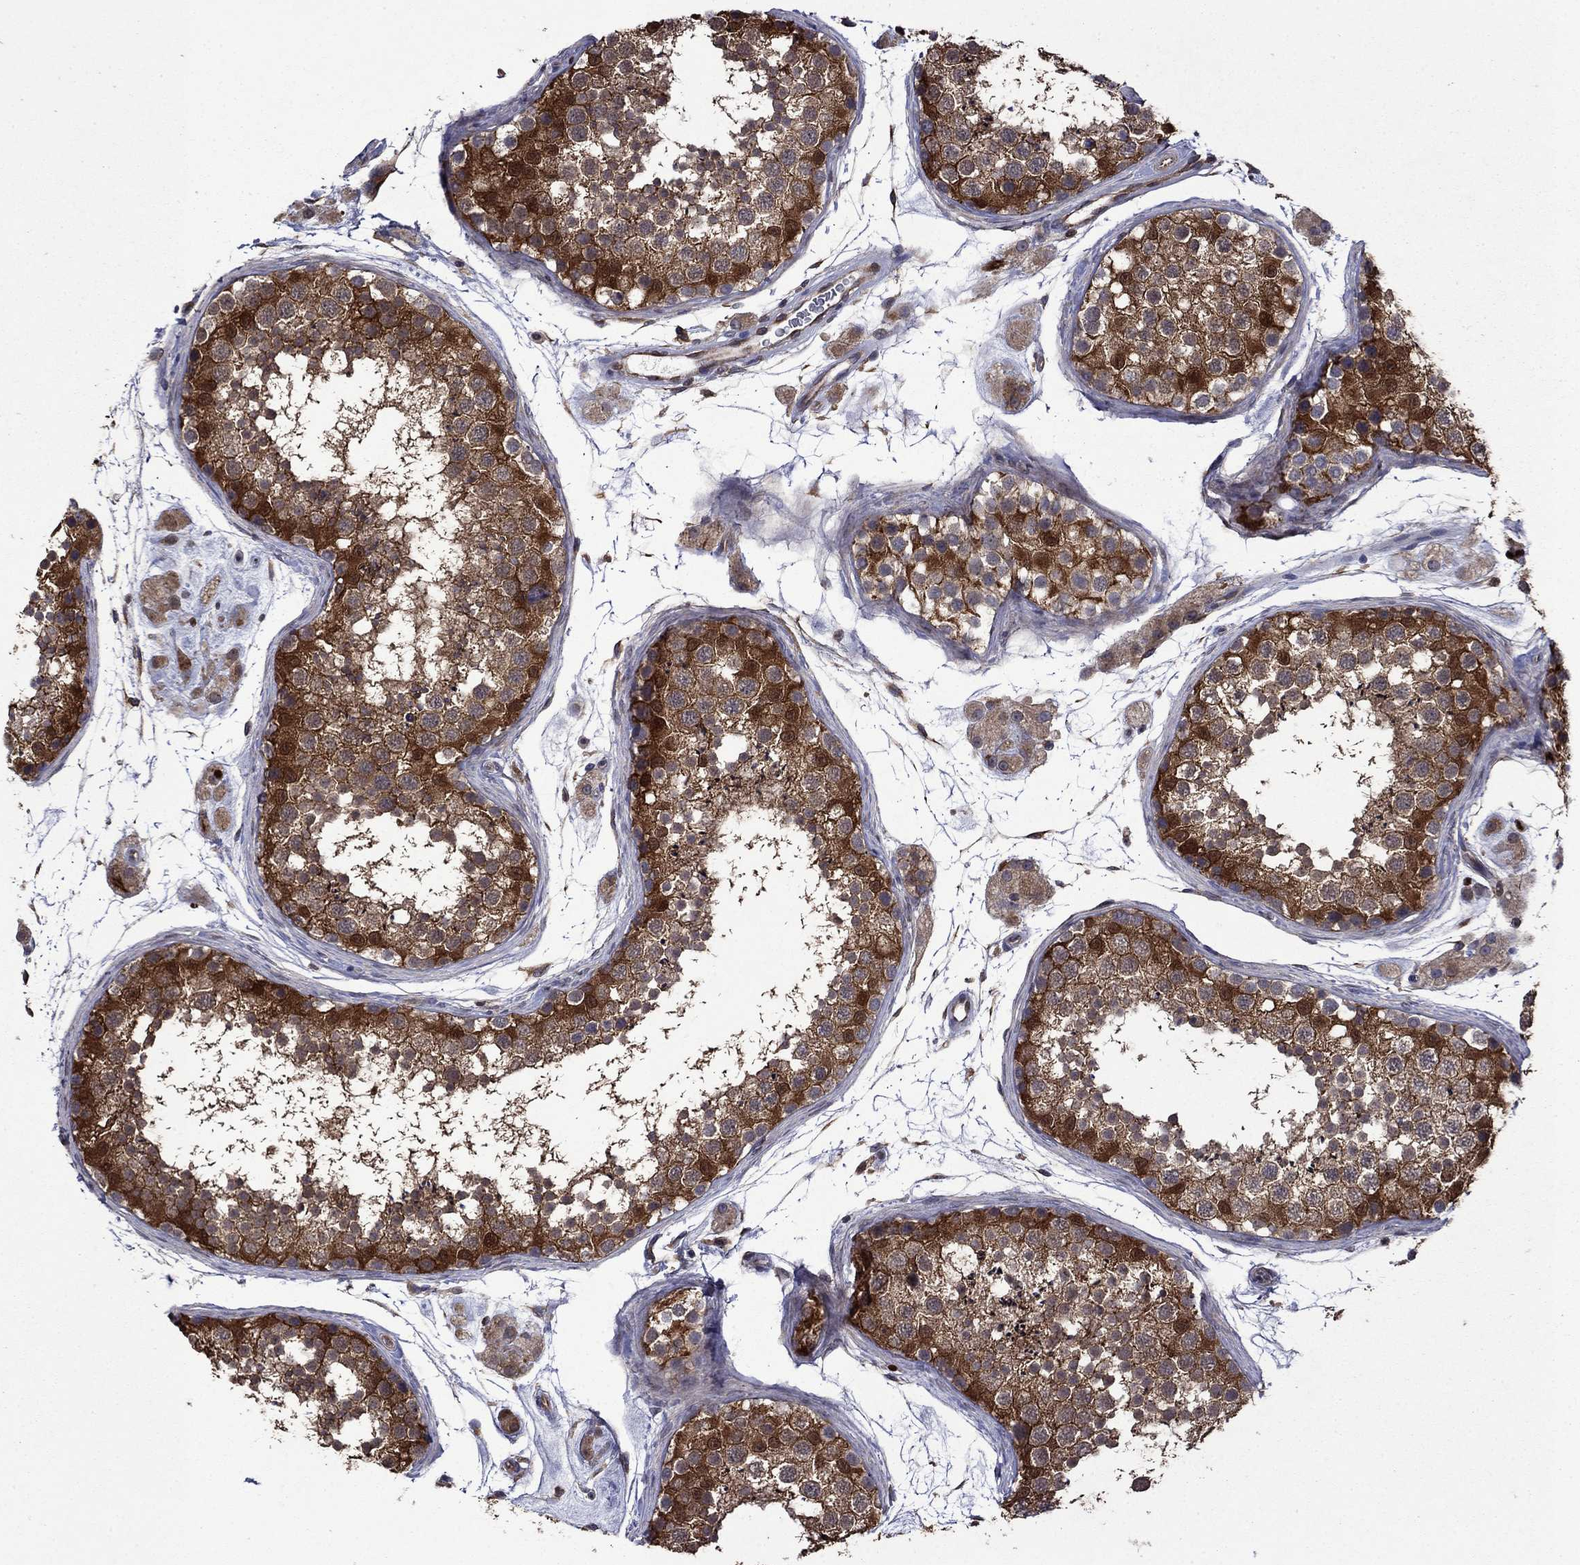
{"staining": {"intensity": "strong", "quantity": "25%-75%", "location": "cytoplasmic/membranous"}, "tissue": "testis", "cell_type": "Cells in seminiferous ducts", "image_type": "normal", "snomed": [{"axis": "morphology", "description": "Normal tissue, NOS"}, {"axis": "topography", "description": "Testis"}], "caption": "Protein analysis of benign testis shows strong cytoplasmic/membranous staining in about 25%-75% of cells in seminiferous ducts. (DAB IHC, brown staining for protein, blue staining for nuclei).", "gene": "TPMT", "patient": {"sex": "male", "age": 41}}